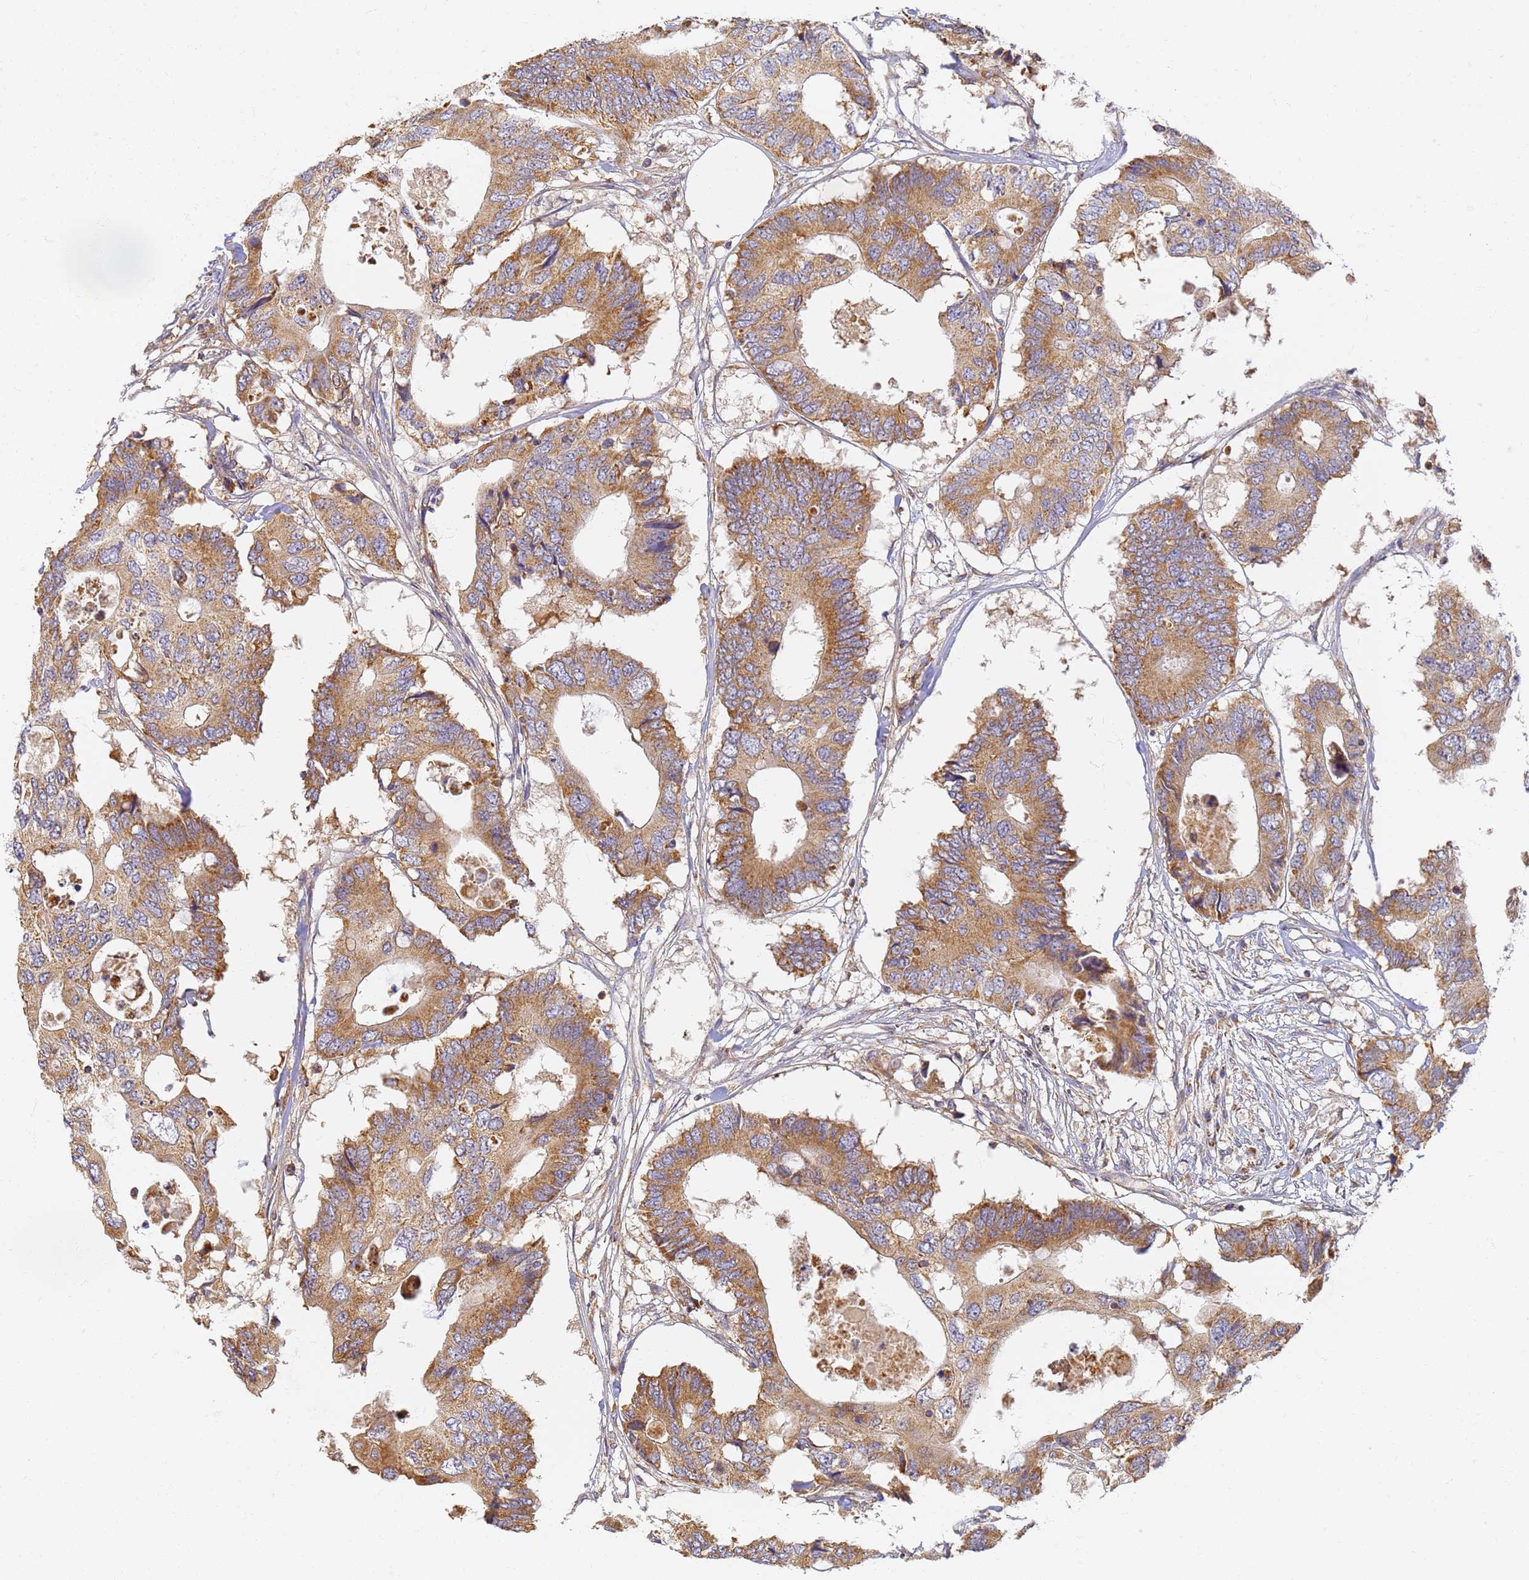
{"staining": {"intensity": "moderate", "quantity": ">75%", "location": "cytoplasmic/membranous"}, "tissue": "colorectal cancer", "cell_type": "Tumor cells", "image_type": "cancer", "snomed": [{"axis": "morphology", "description": "Adenocarcinoma, NOS"}, {"axis": "topography", "description": "Colon"}], "caption": "Brown immunohistochemical staining in human colorectal cancer exhibits moderate cytoplasmic/membranous staining in approximately >75% of tumor cells. (DAB IHC with brightfield microscopy, high magnification).", "gene": "UTP23", "patient": {"sex": "male", "age": 71}}